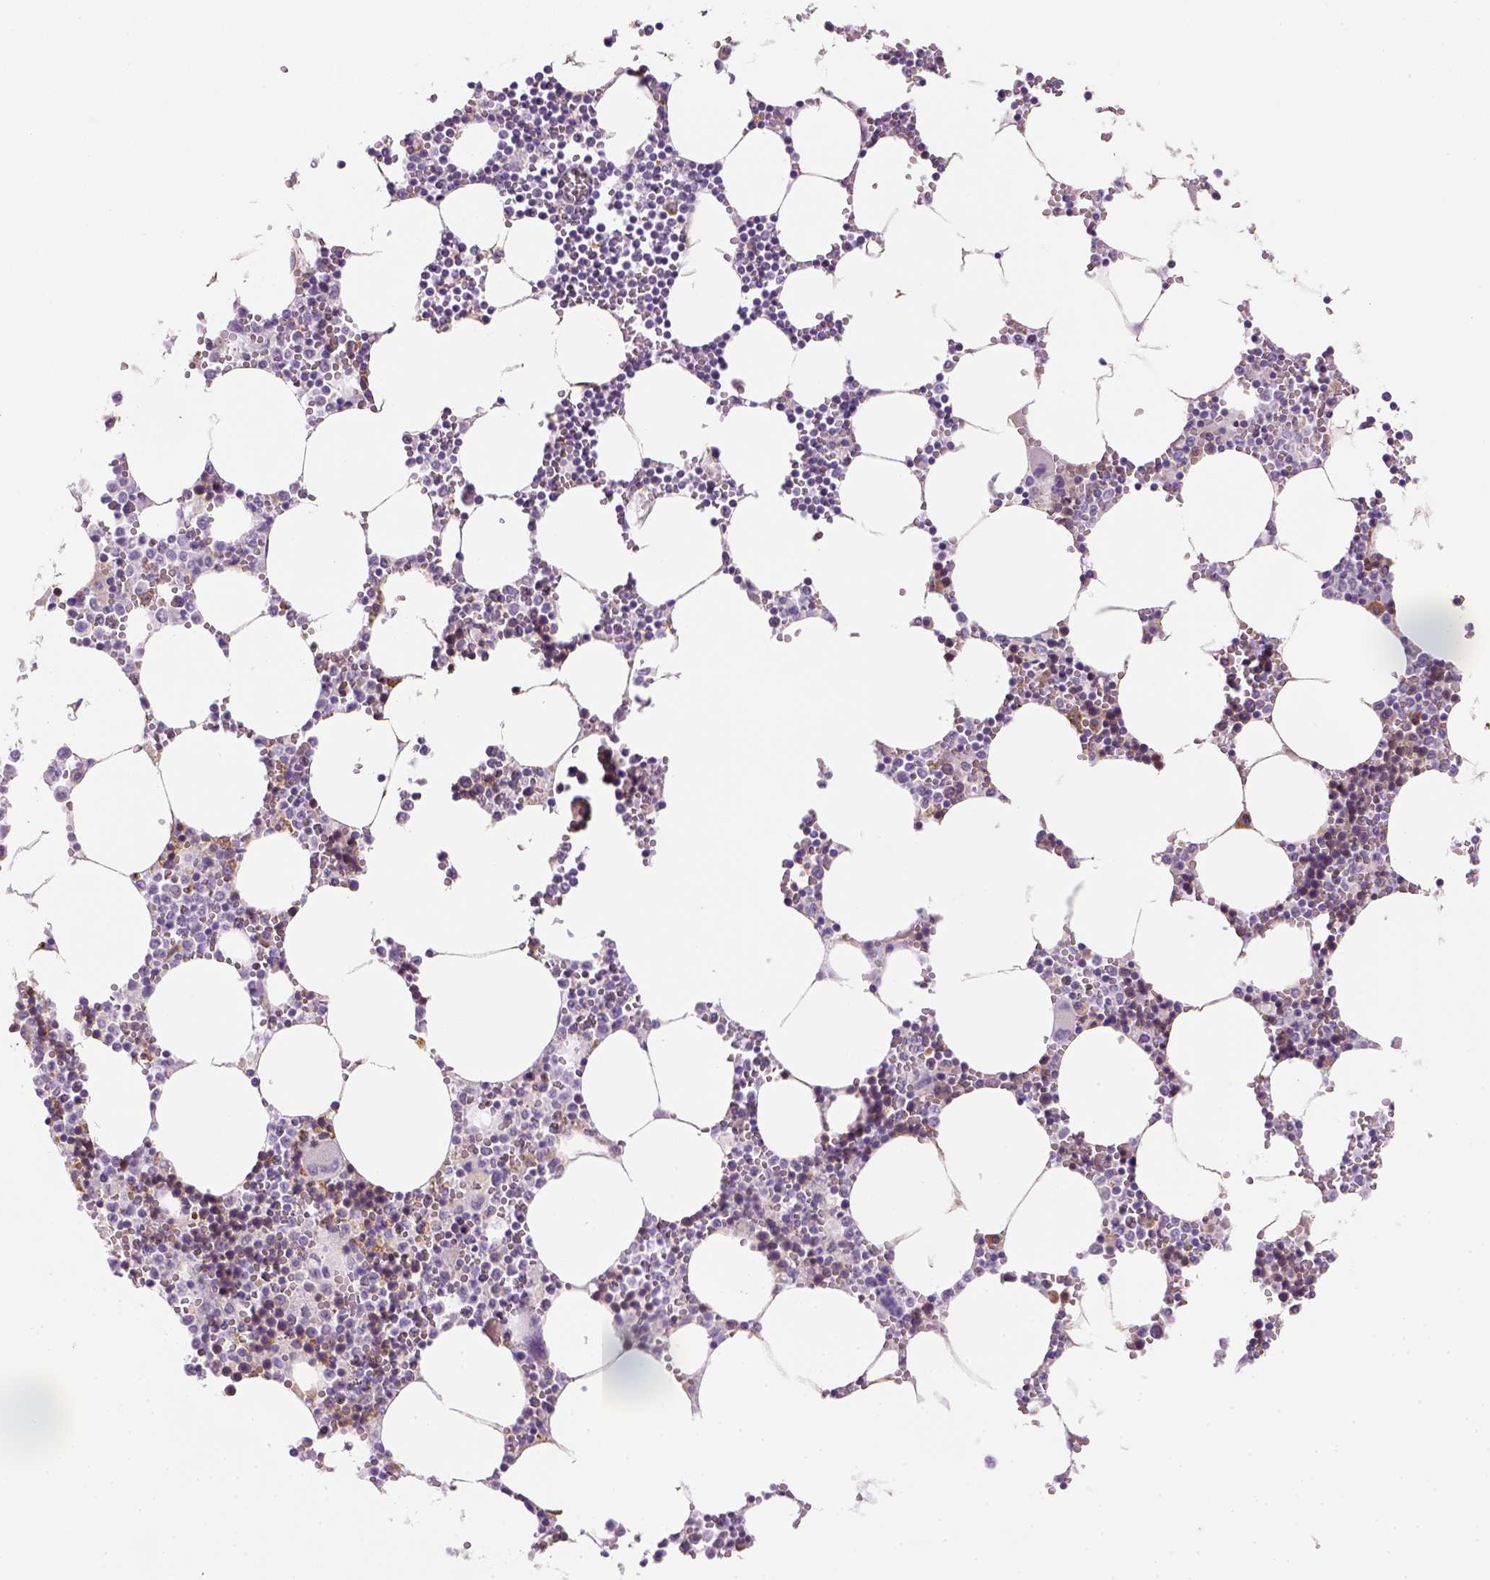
{"staining": {"intensity": "moderate", "quantity": "<25%", "location": "cytoplasmic/membranous"}, "tissue": "bone marrow", "cell_type": "Hematopoietic cells", "image_type": "normal", "snomed": [{"axis": "morphology", "description": "Normal tissue, NOS"}, {"axis": "topography", "description": "Bone marrow"}], "caption": "This micrograph reveals benign bone marrow stained with immunohistochemistry (IHC) to label a protein in brown. The cytoplasmic/membranous of hematopoietic cells show moderate positivity for the protein. Nuclei are counter-stained blue.", "gene": "CACNB1", "patient": {"sex": "male", "age": 54}}